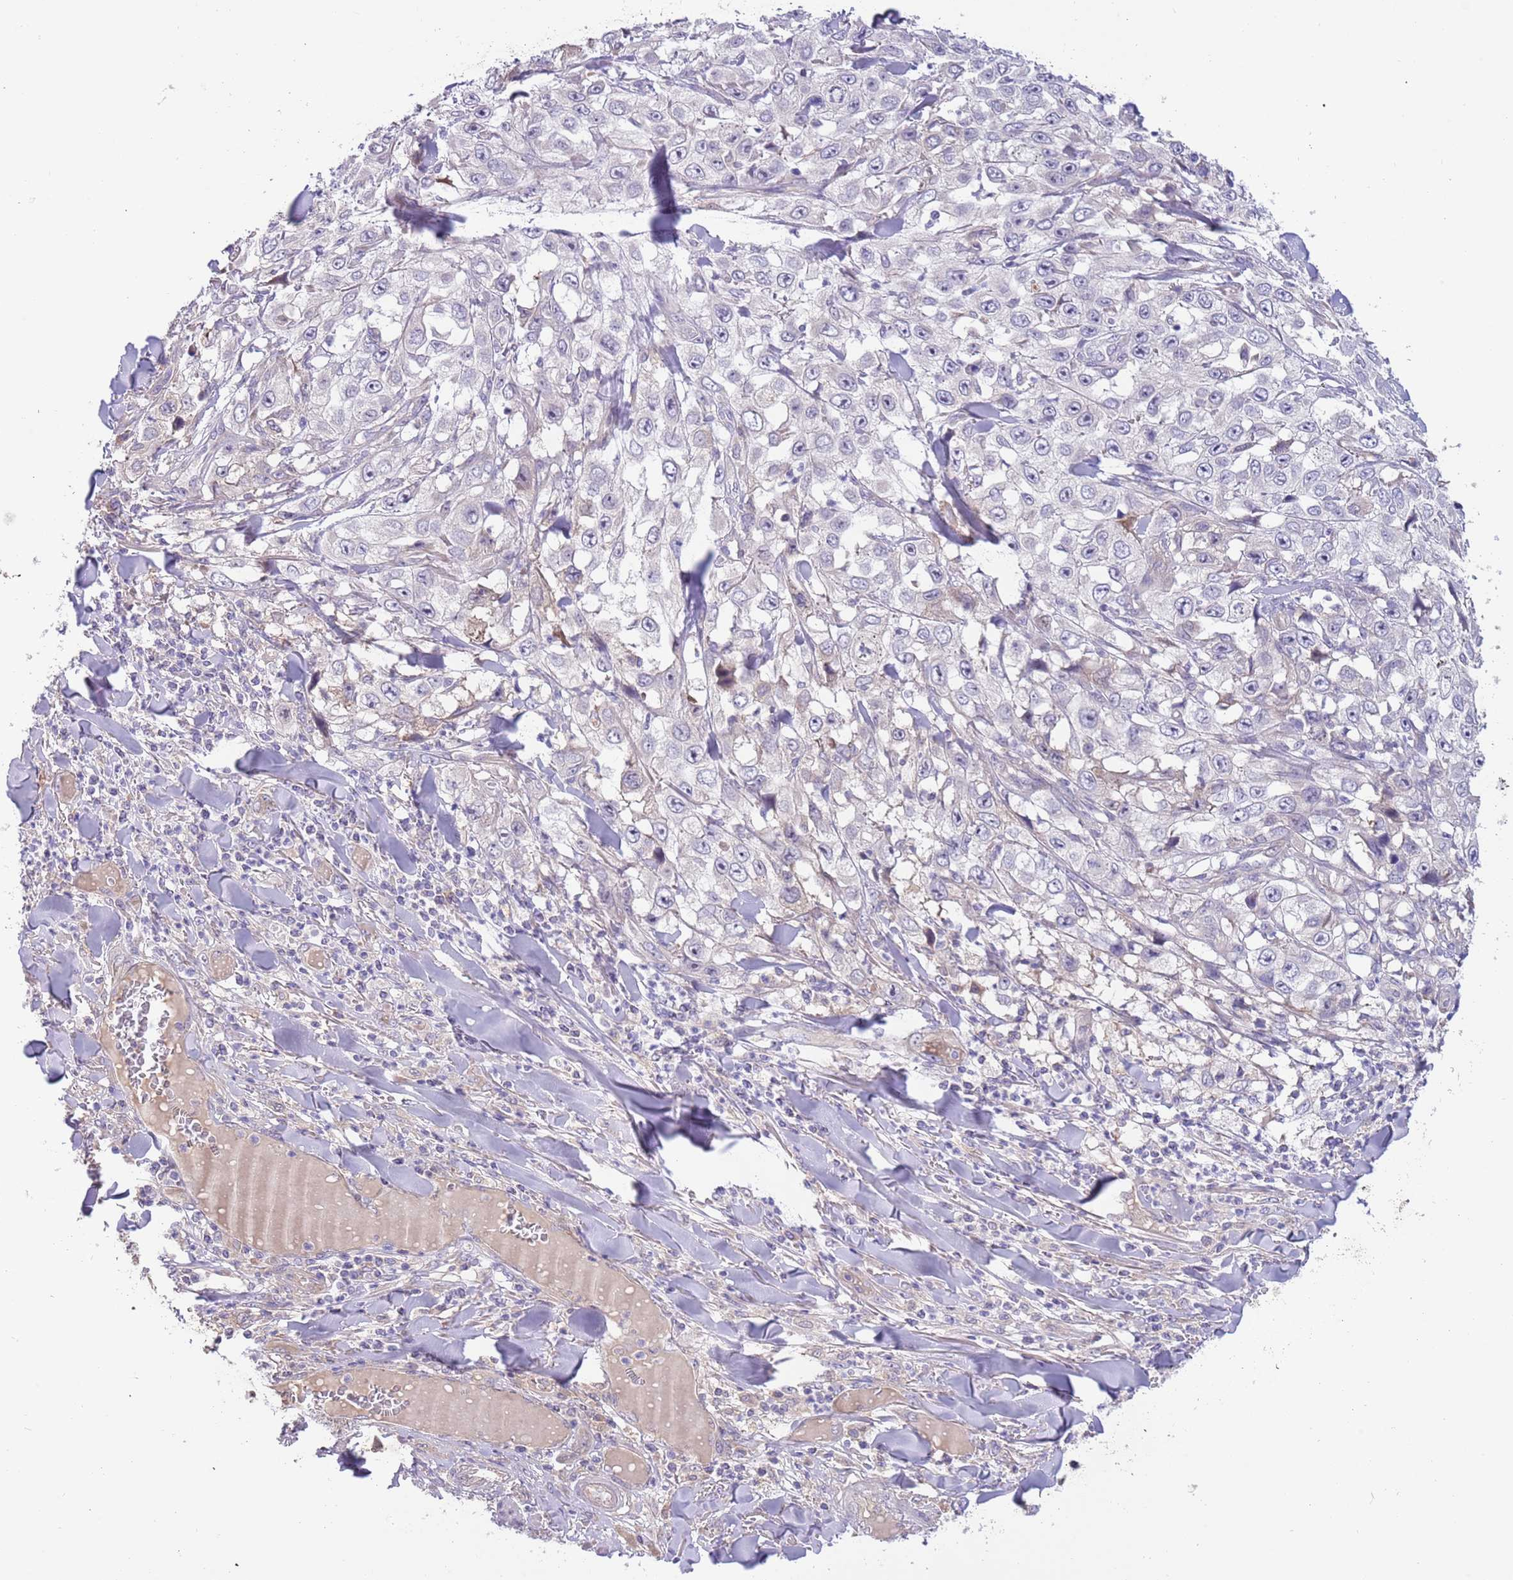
{"staining": {"intensity": "negative", "quantity": "none", "location": "none"}, "tissue": "skin cancer", "cell_type": "Tumor cells", "image_type": "cancer", "snomed": [{"axis": "morphology", "description": "Squamous cell carcinoma, NOS"}, {"axis": "topography", "description": "Skin"}], "caption": "A histopathology image of human skin squamous cell carcinoma is negative for staining in tumor cells. (Stains: DAB (3,3'-diaminobenzidine) immunohistochemistry with hematoxylin counter stain, Microscopy: brightfield microscopy at high magnification).", "gene": "CABYR", "patient": {"sex": "male", "age": 82}}